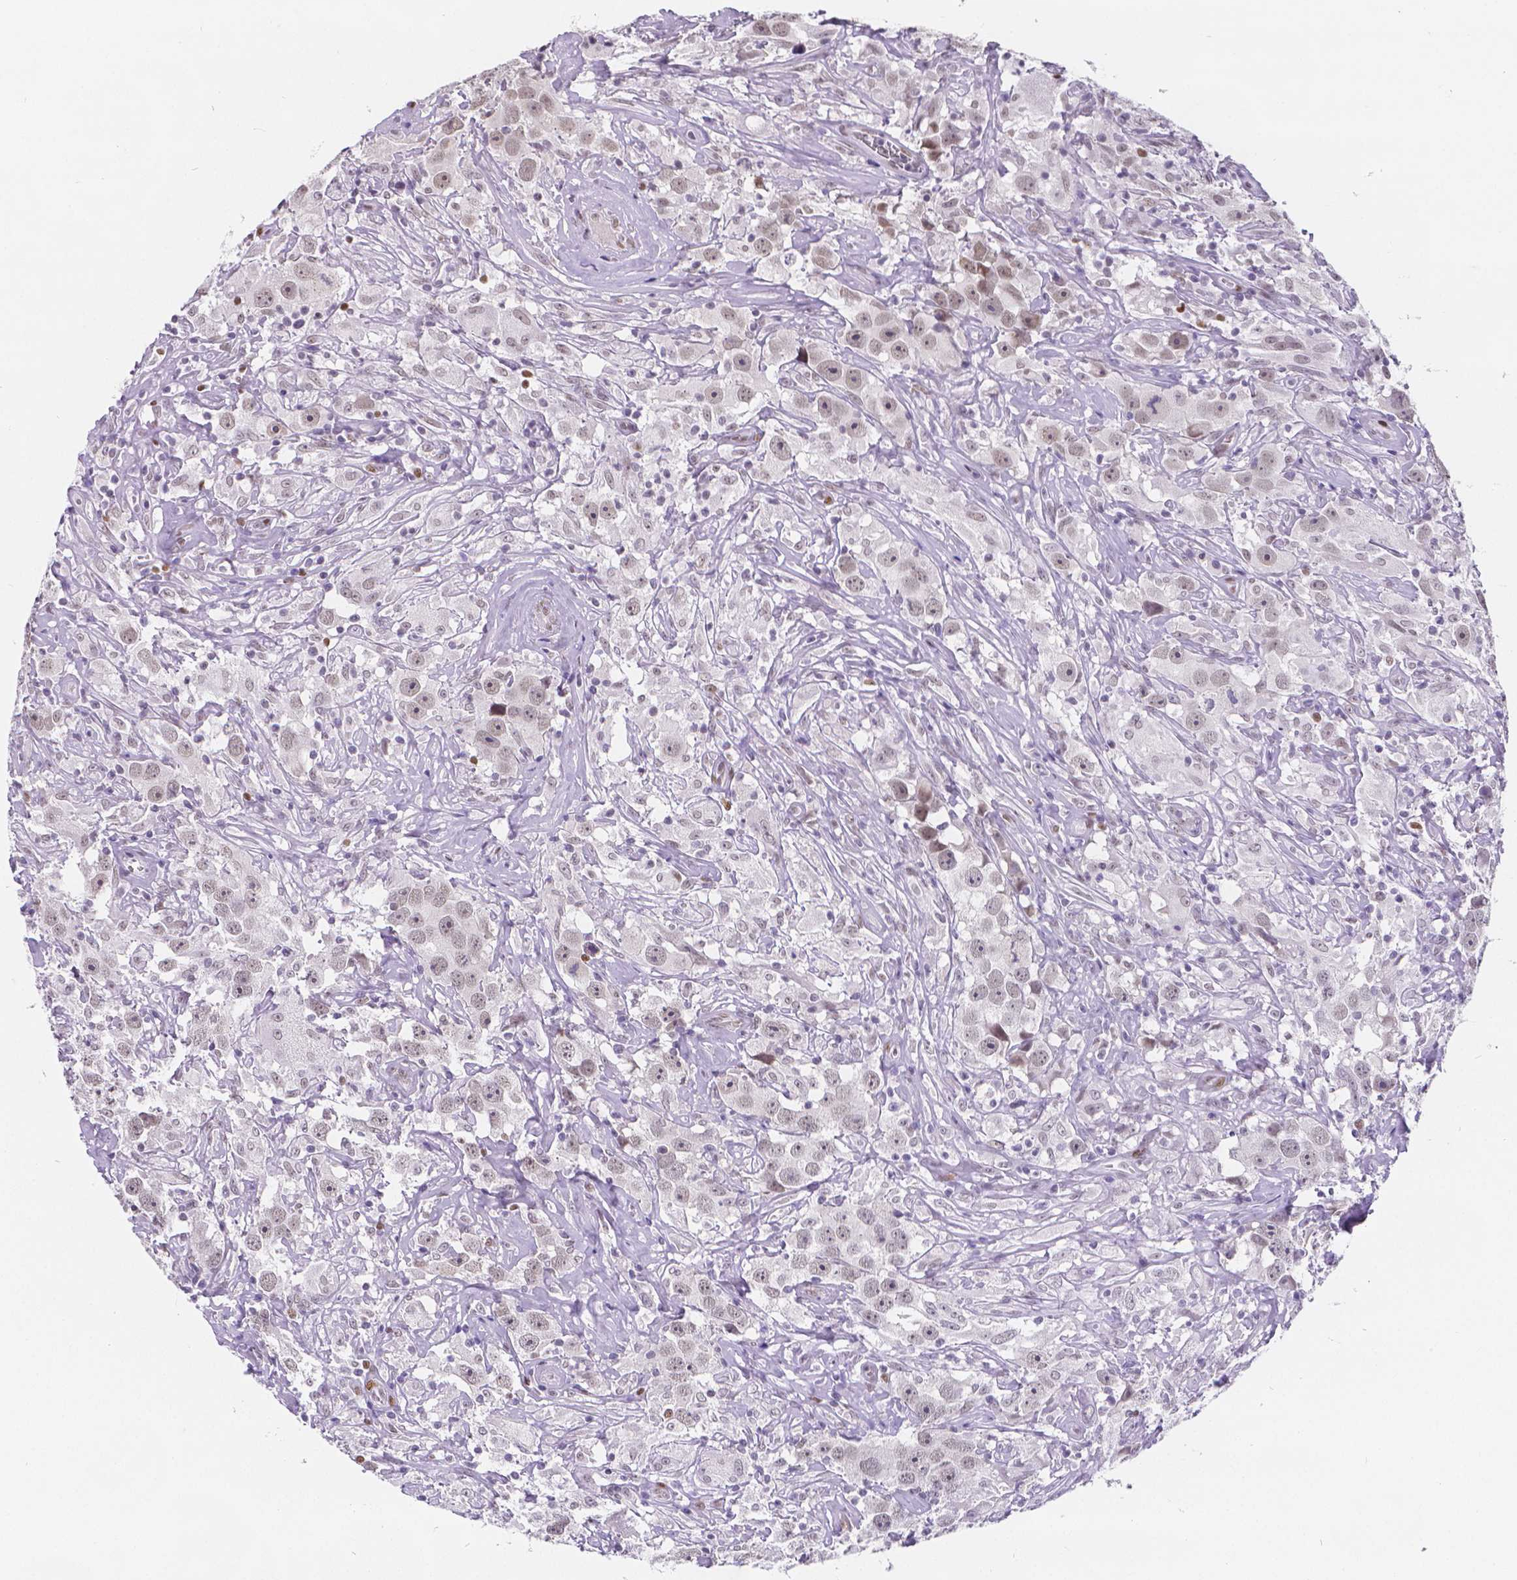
{"staining": {"intensity": "weak", "quantity": "25%-75%", "location": "nuclear"}, "tissue": "testis cancer", "cell_type": "Tumor cells", "image_type": "cancer", "snomed": [{"axis": "morphology", "description": "Seminoma, NOS"}, {"axis": "topography", "description": "Testis"}], "caption": "Immunohistochemical staining of human testis cancer displays low levels of weak nuclear protein staining in approximately 25%-75% of tumor cells.", "gene": "MEF2C", "patient": {"sex": "male", "age": 49}}